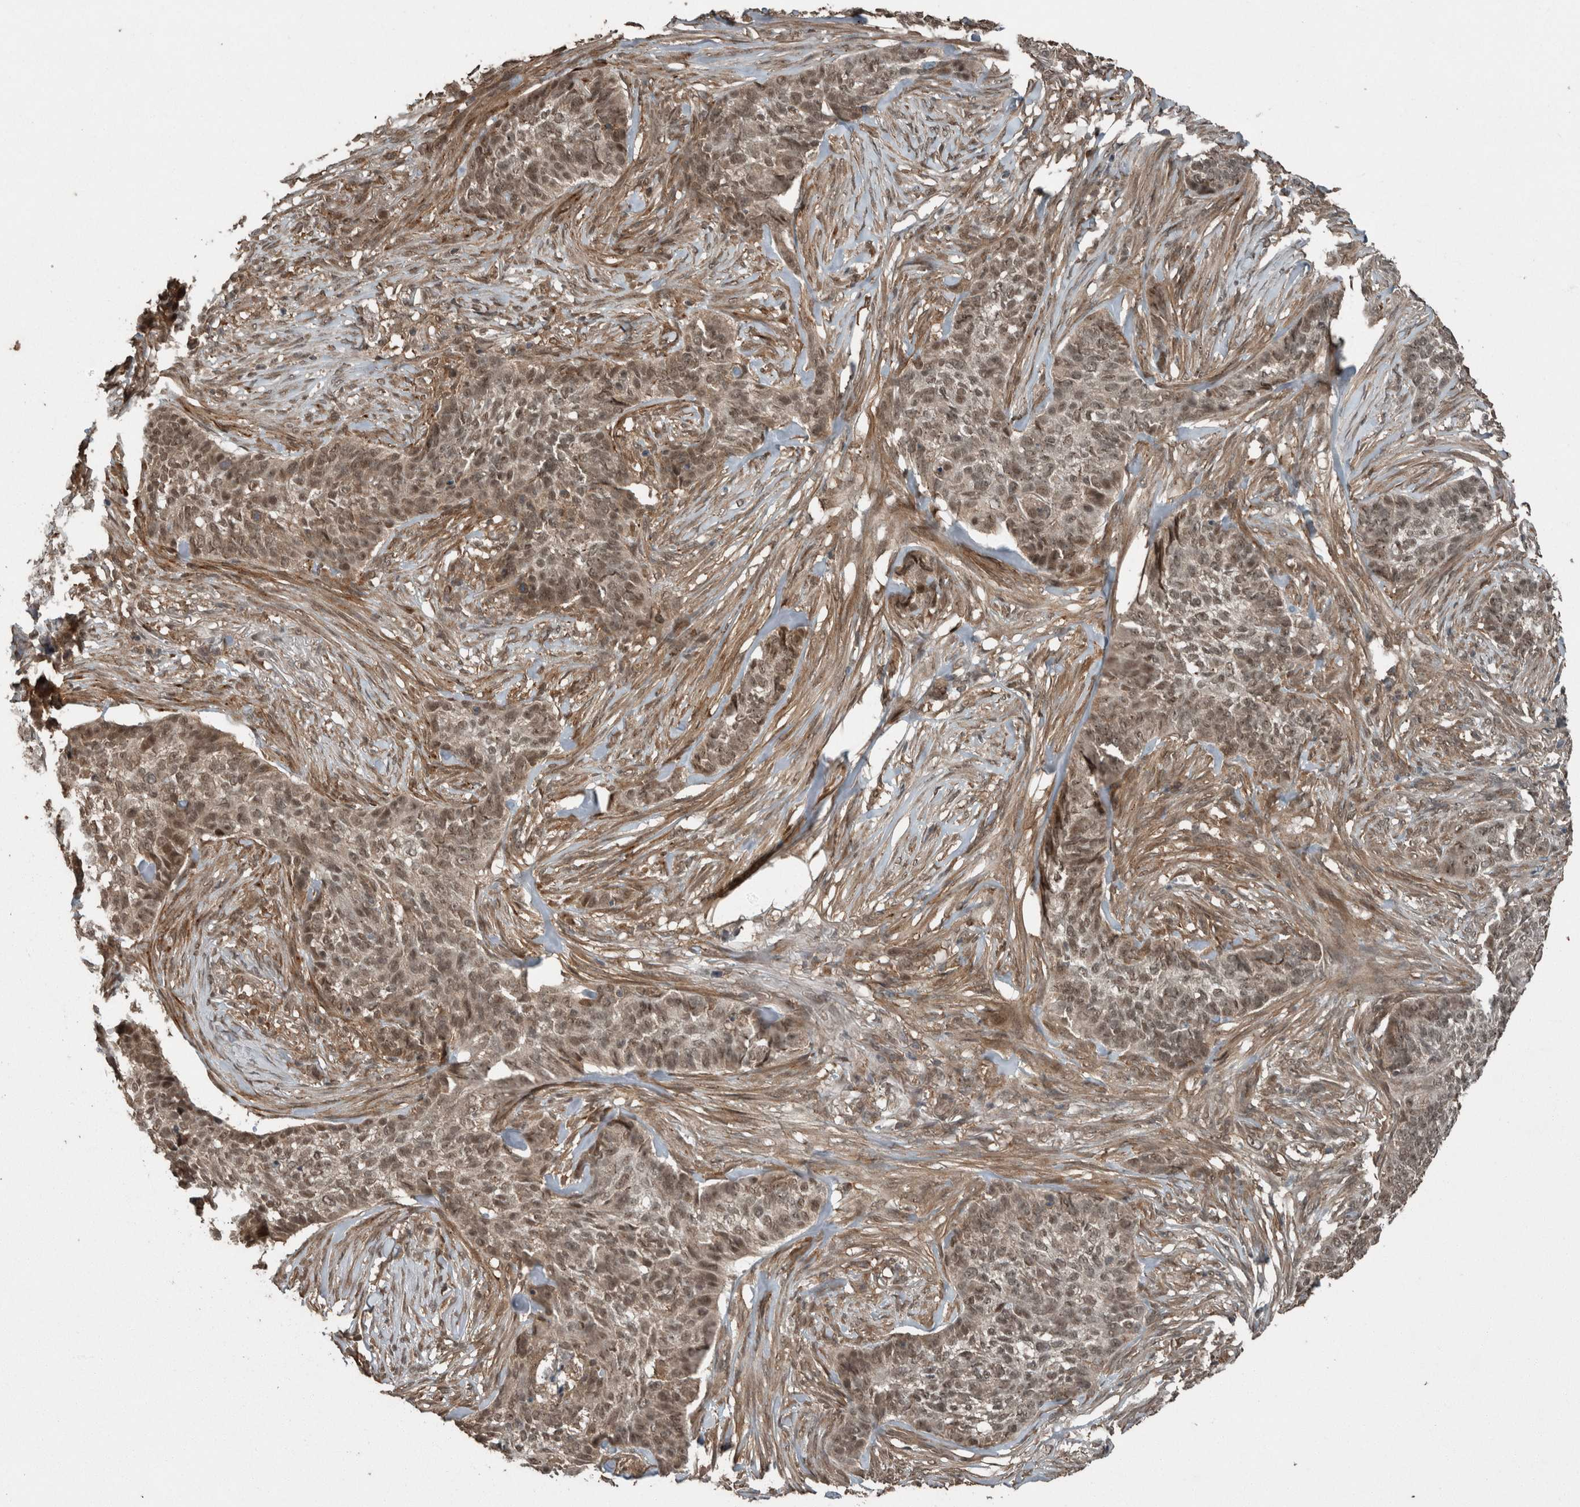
{"staining": {"intensity": "weak", "quantity": ">75%", "location": "cytoplasmic/membranous,nuclear"}, "tissue": "skin cancer", "cell_type": "Tumor cells", "image_type": "cancer", "snomed": [{"axis": "morphology", "description": "Basal cell carcinoma"}, {"axis": "topography", "description": "Skin"}], "caption": "Skin basal cell carcinoma stained for a protein exhibits weak cytoplasmic/membranous and nuclear positivity in tumor cells. Immunohistochemistry (ihc) stains the protein of interest in brown and the nuclei are stained blue.", "gene": "MYO1E", "patient": {"sex": "male", "age": 85}}